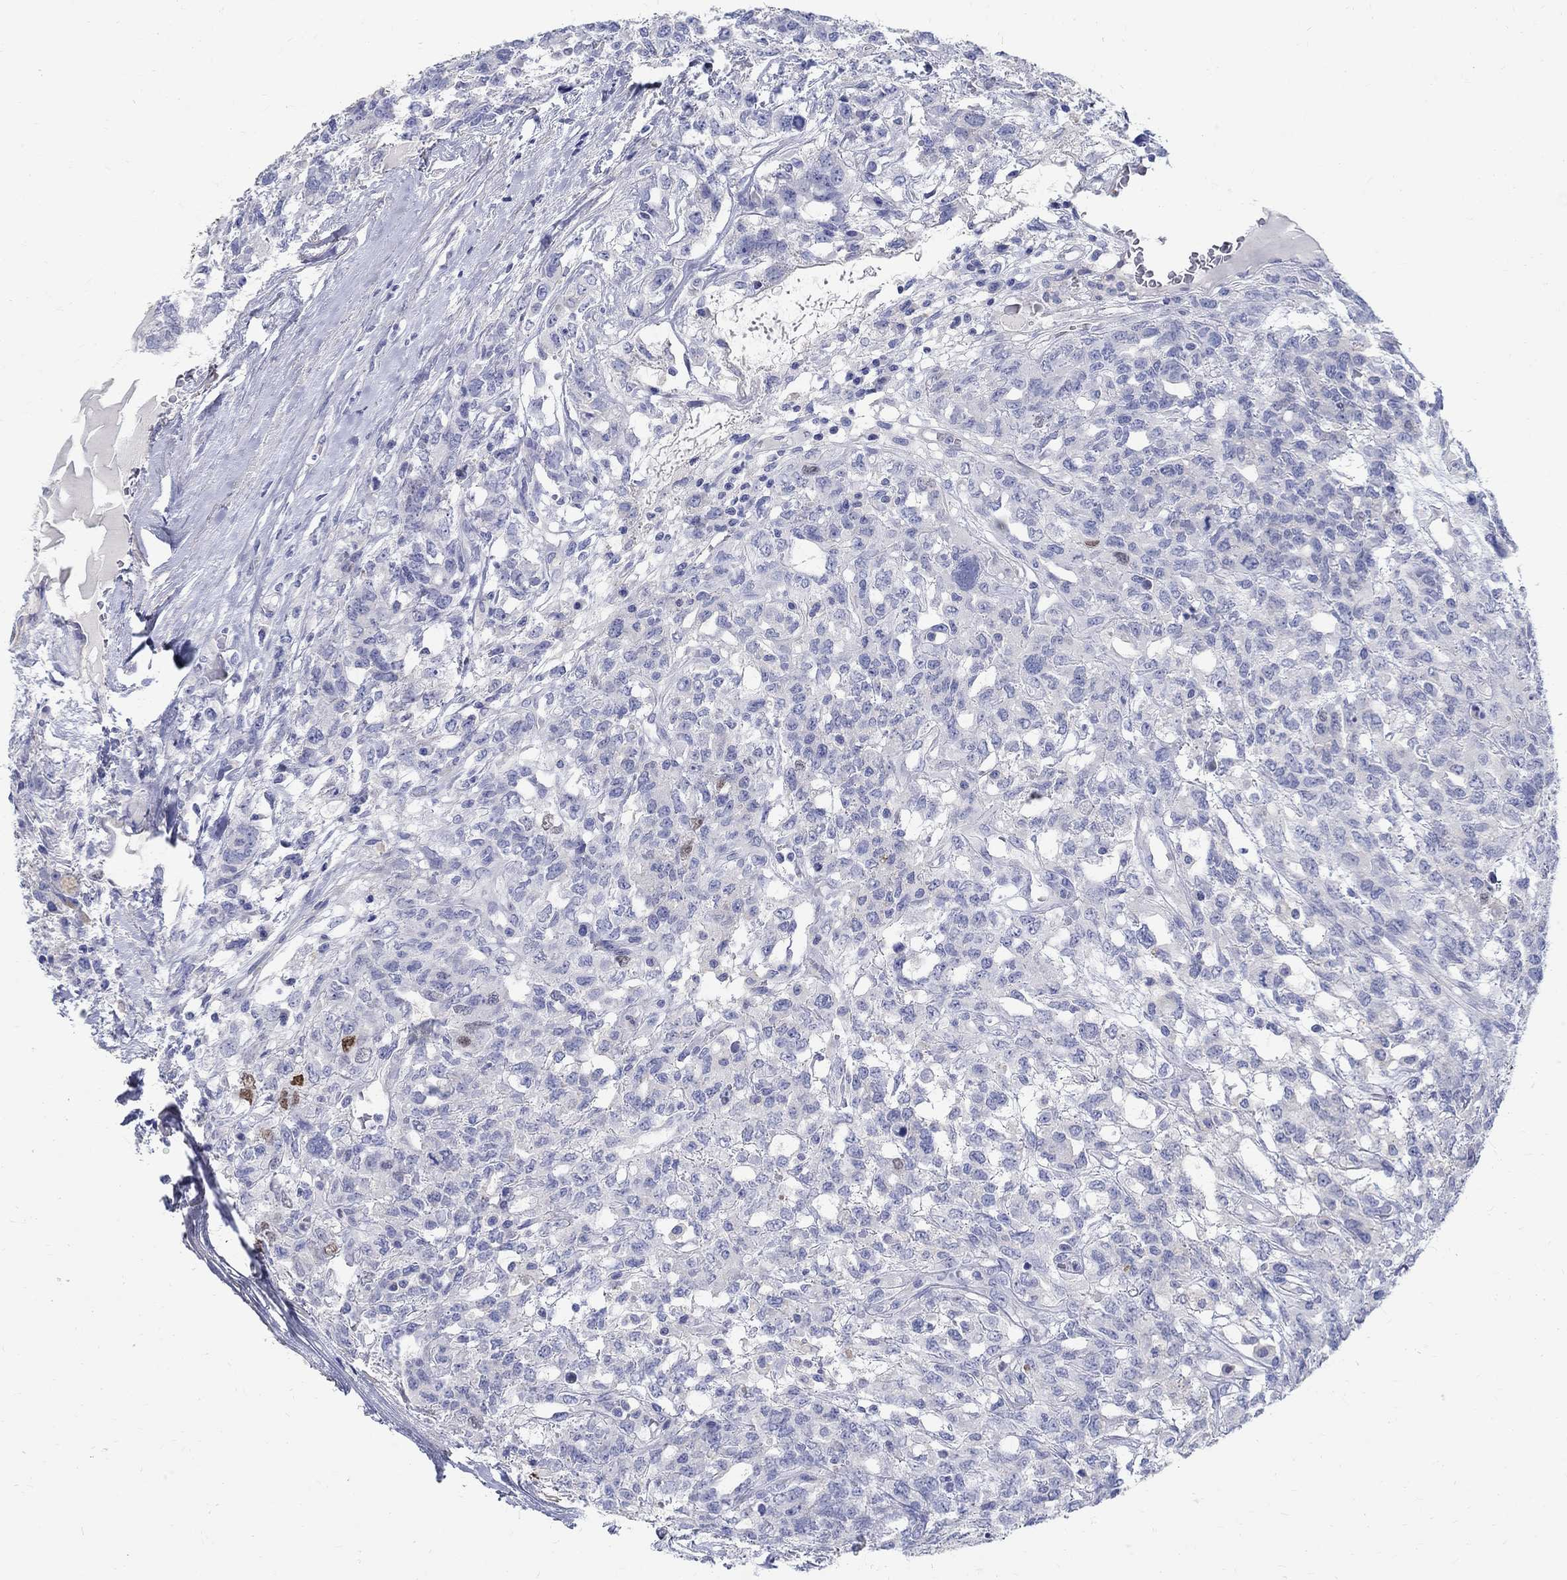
{"staining": {"intensity": "negative", "quantity": "none", "location": "none"}, "tissue": "testis cancer", "cell_type": "Tumor cells", "image_type": "cancer", "snomed": [{"axis": "morphology", "description": "Seminoma, NOS"}, {"axis": "topography", "description": "Testis"}], "caption": "Protein analysis of testis cancer reveals no significant expression in tumor cells.", "gene": "SOX2", "patient": {"sex": "male", "age": 52}}